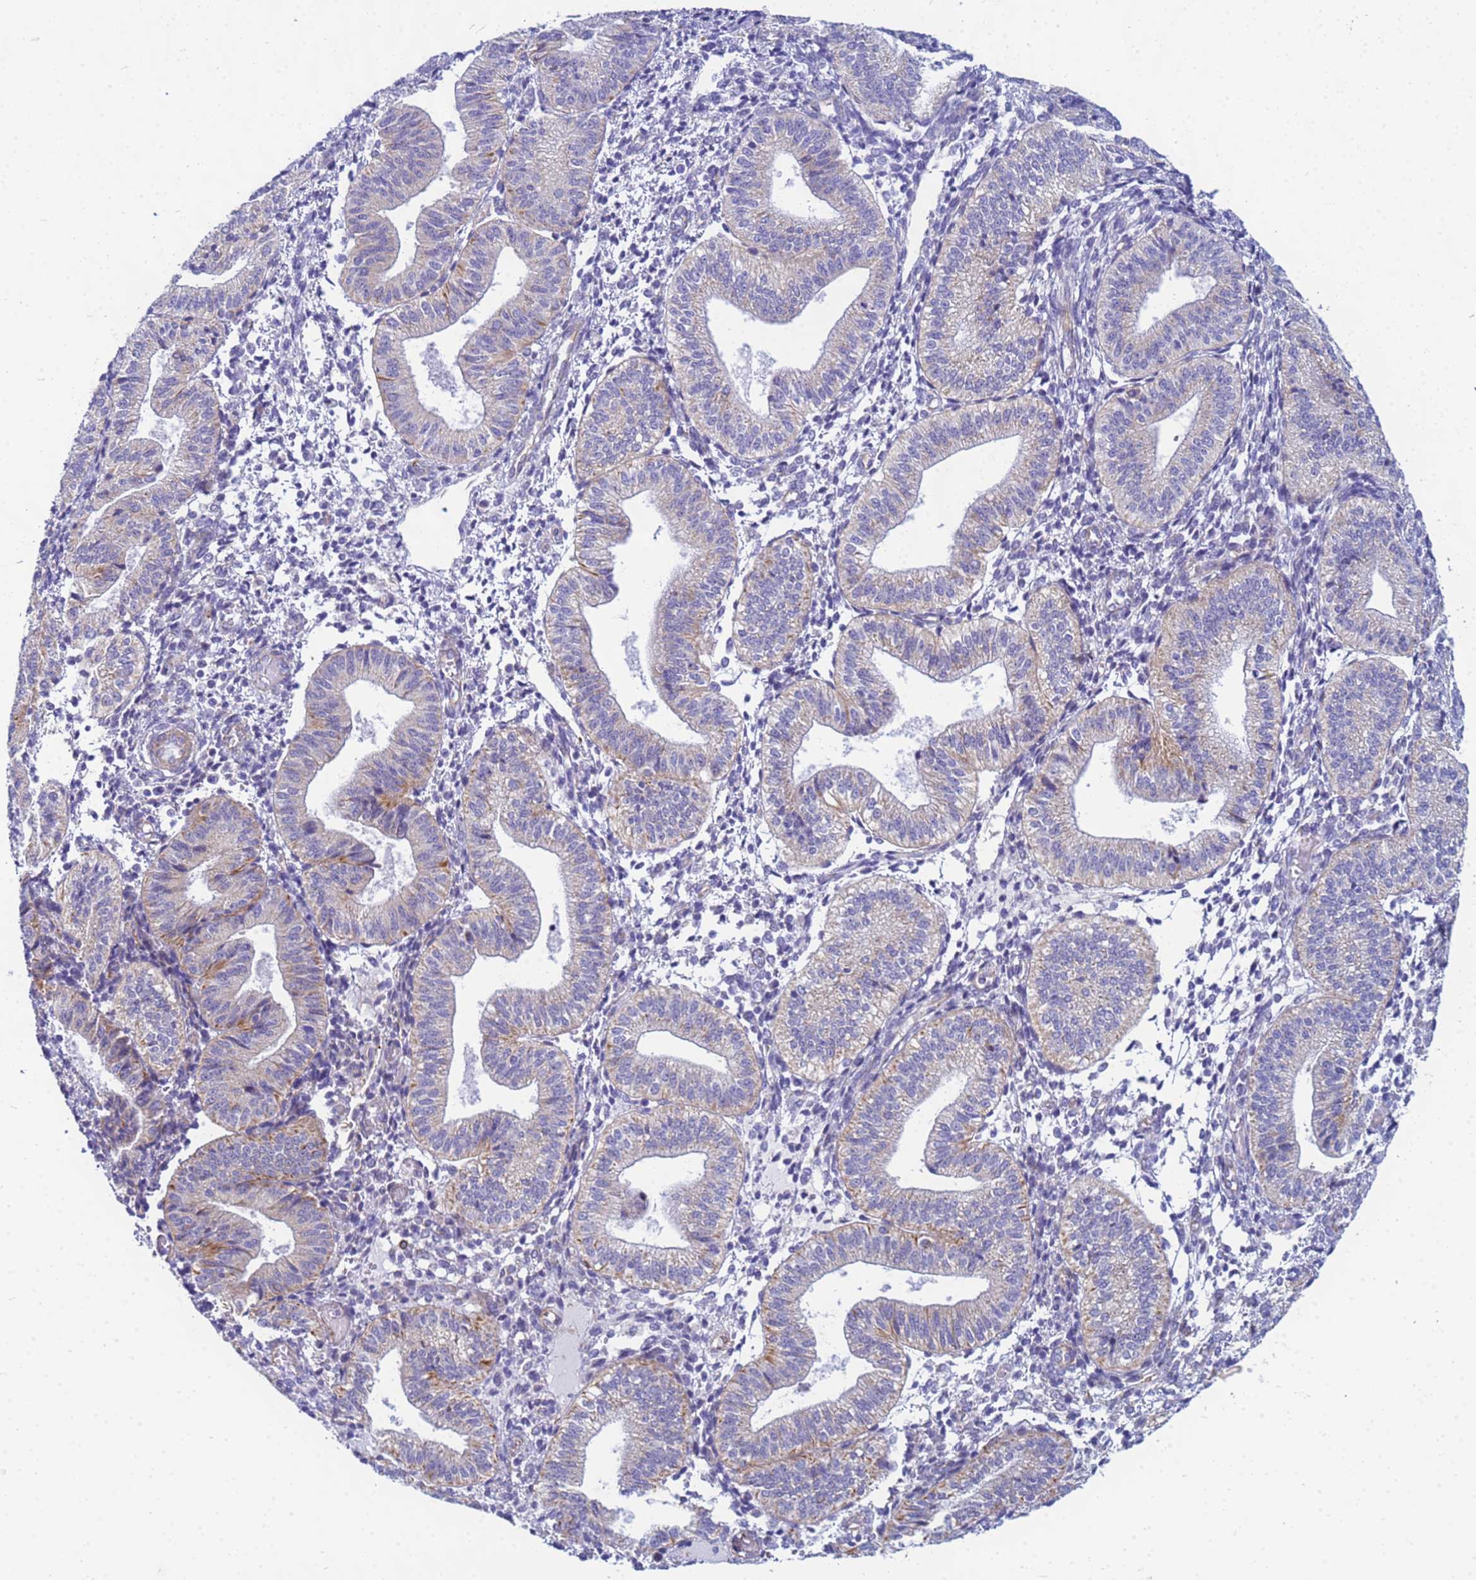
{"staining": {"intensity": "negative", "quantity": "none", "location": "none"}, "tissue": "endometrium", "cell_type": "Cells in endometrial stroma", "image_type": "normal", "snomed": [{"axis": "morphology", "description": "Normal tissue, NOS"}, {"axis": "topography", "description": "Endometrium"}], "caption": "This histopathology image is of normal endometrium stained with IHC to label a protein in brown with the nuclei are counter-stained blue. There is no positivity in cells in endometrial stroma.", "gene": "UBXN2B", "patient": {"sex": "female", "age": 34}}